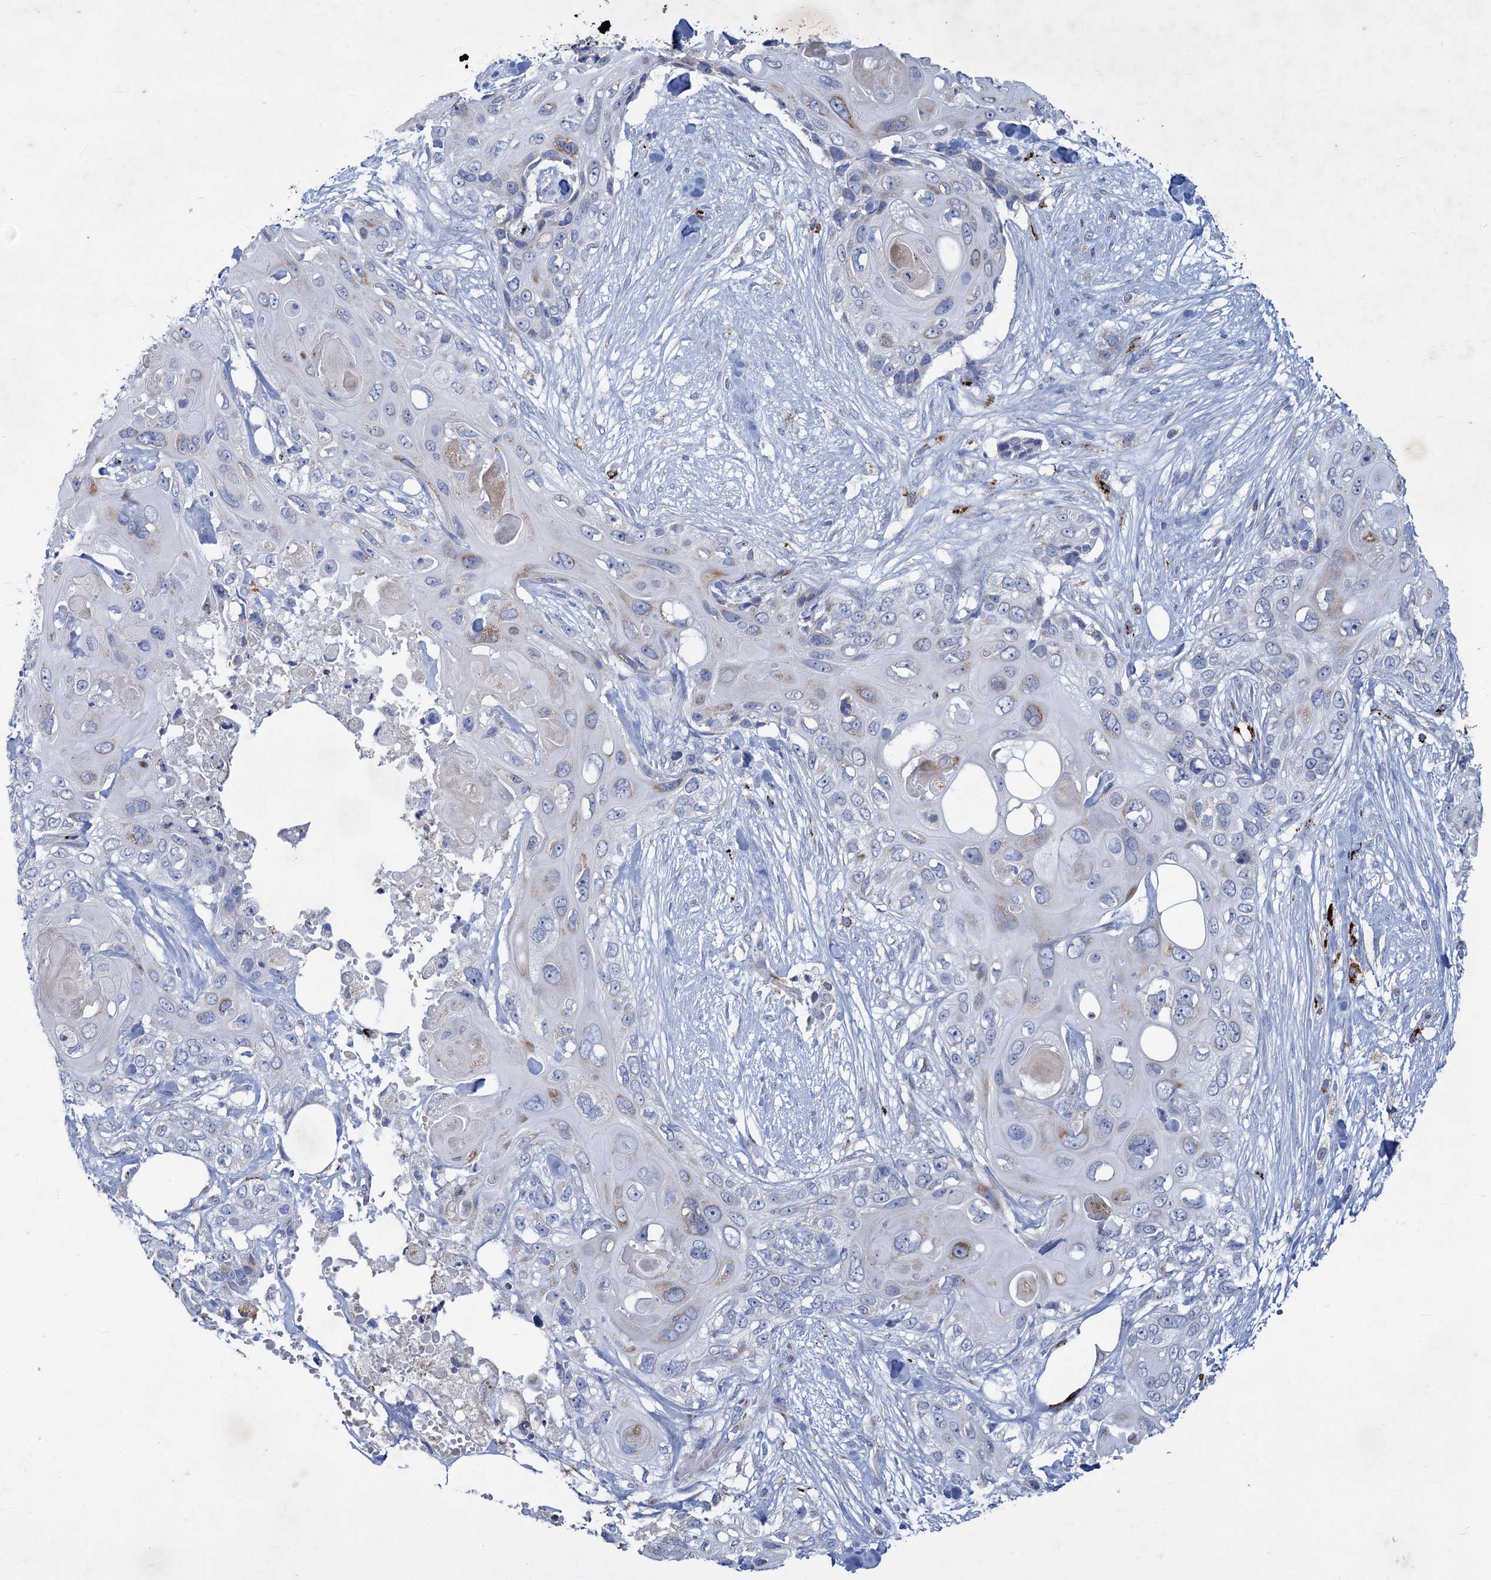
{"staining": {"intensity": "negative", "quantity": "none", "location": "none"}, "tissue": "skin cancer", "cell_type": "Tumor cells", "image_type": "cancer", "snomed": [{"axis": "morphology", "description": "Normal tissue, NOS"}, {"axis": "morphology", "description": "Squamous cell carcinoma, NOS"}, {"axis": "topography", "description": "Skin"}], "caption": "Image shows no significant protein expression in tumor cells of skin cancer (squamous cell carcinoma).", "gene": "ANKS3", "patient": {"sex": "male", "age": 72}}